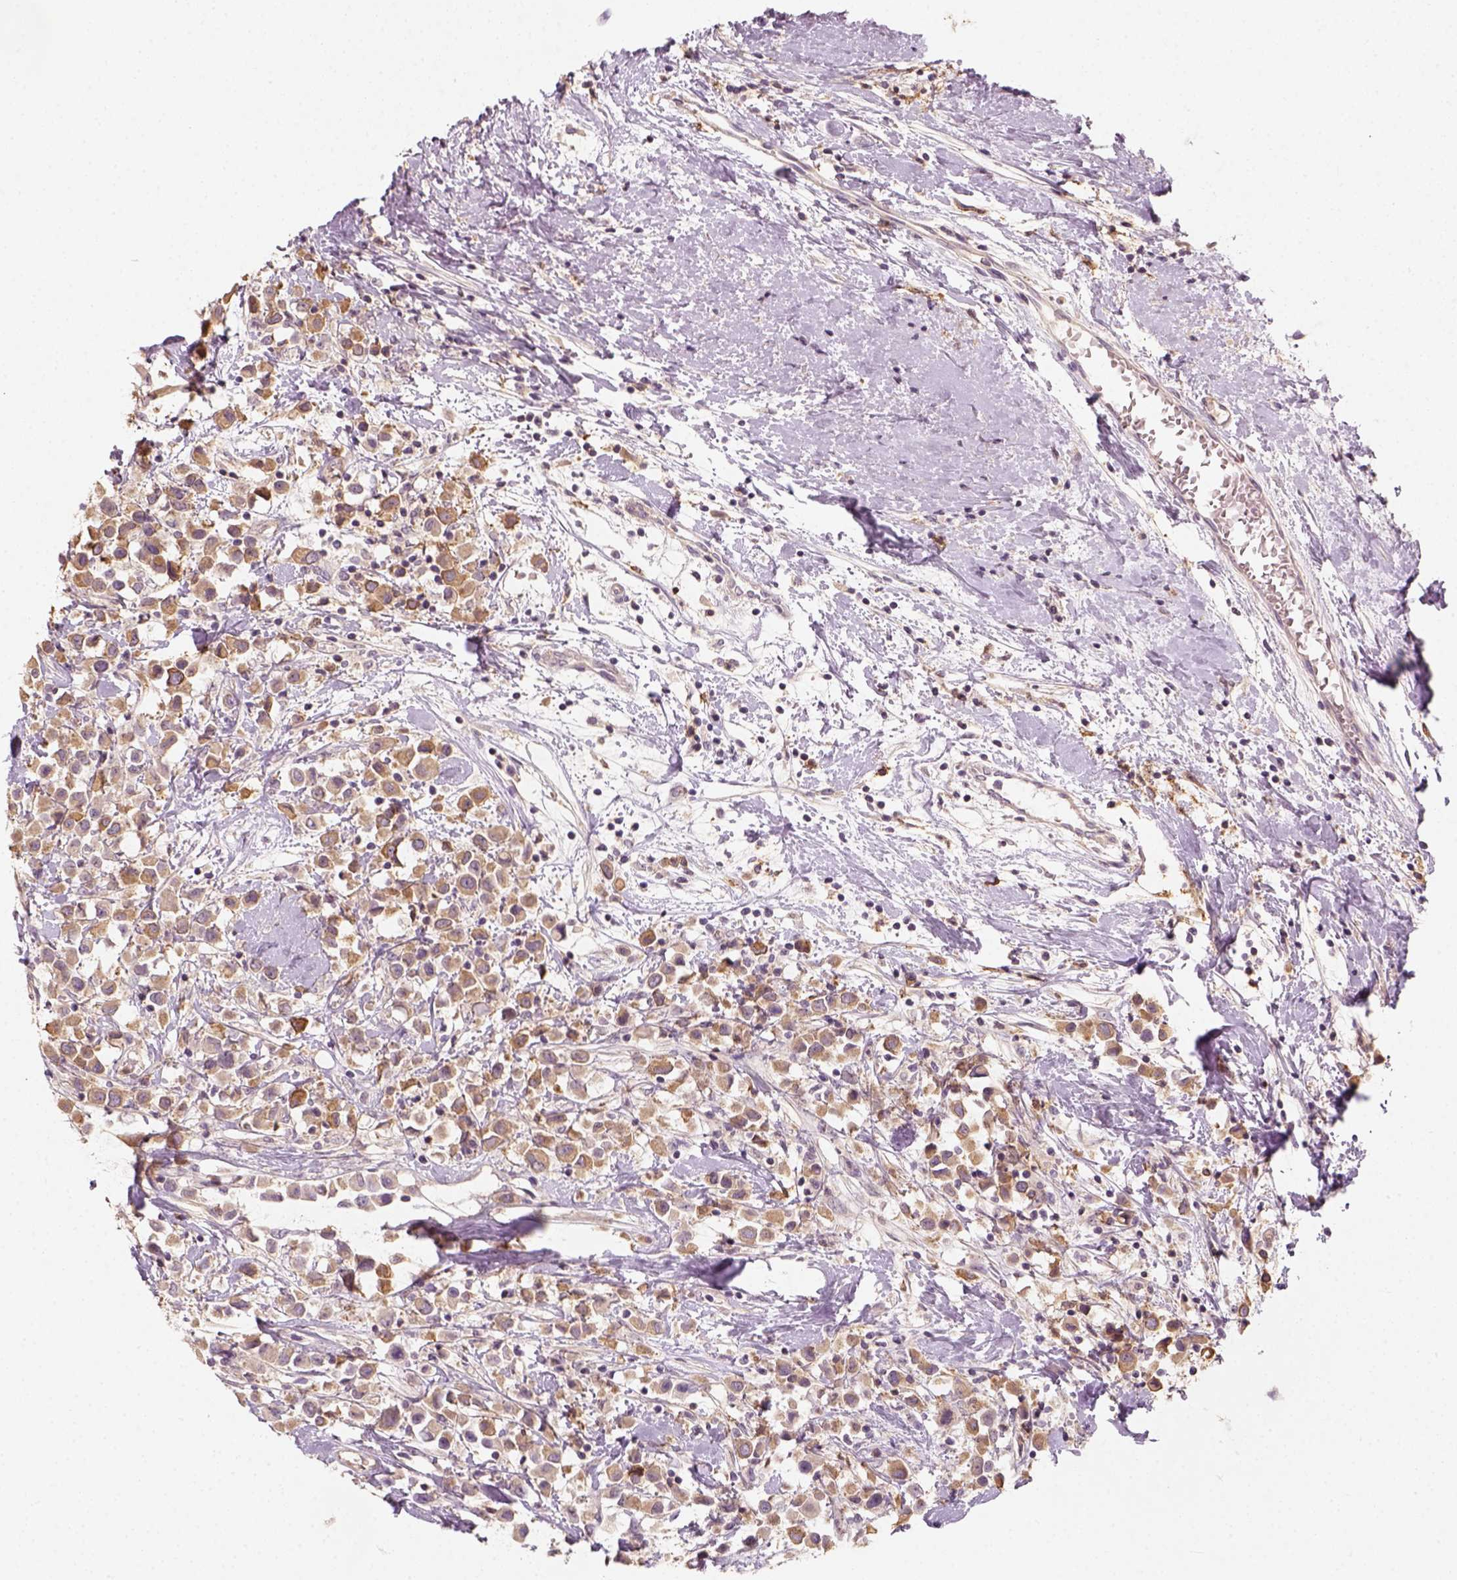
{"staining": {"intensity": "moderate", "quantity": "<25%", "location": "cytoplasmic/membranous"}, "tissue": "breast cancer", "cell_type": "Tumor cells", "image_type": "cancer", "snomed": [{"axis": "morphology", "description": "Duct carcinoma"}, {"axis": "topography", "description": "Breast"}], "caption": "Protein analysis of breast infiltrating ductal carcinoma tissue reveals moderate cytoplasmic/membranous positivity in about <25% of tumor cells. (brown staining indicates protein expression, while blue staining denotes nuclei).", "gene": "AQP9", "patient": {"sex": "female", "age": 61}}